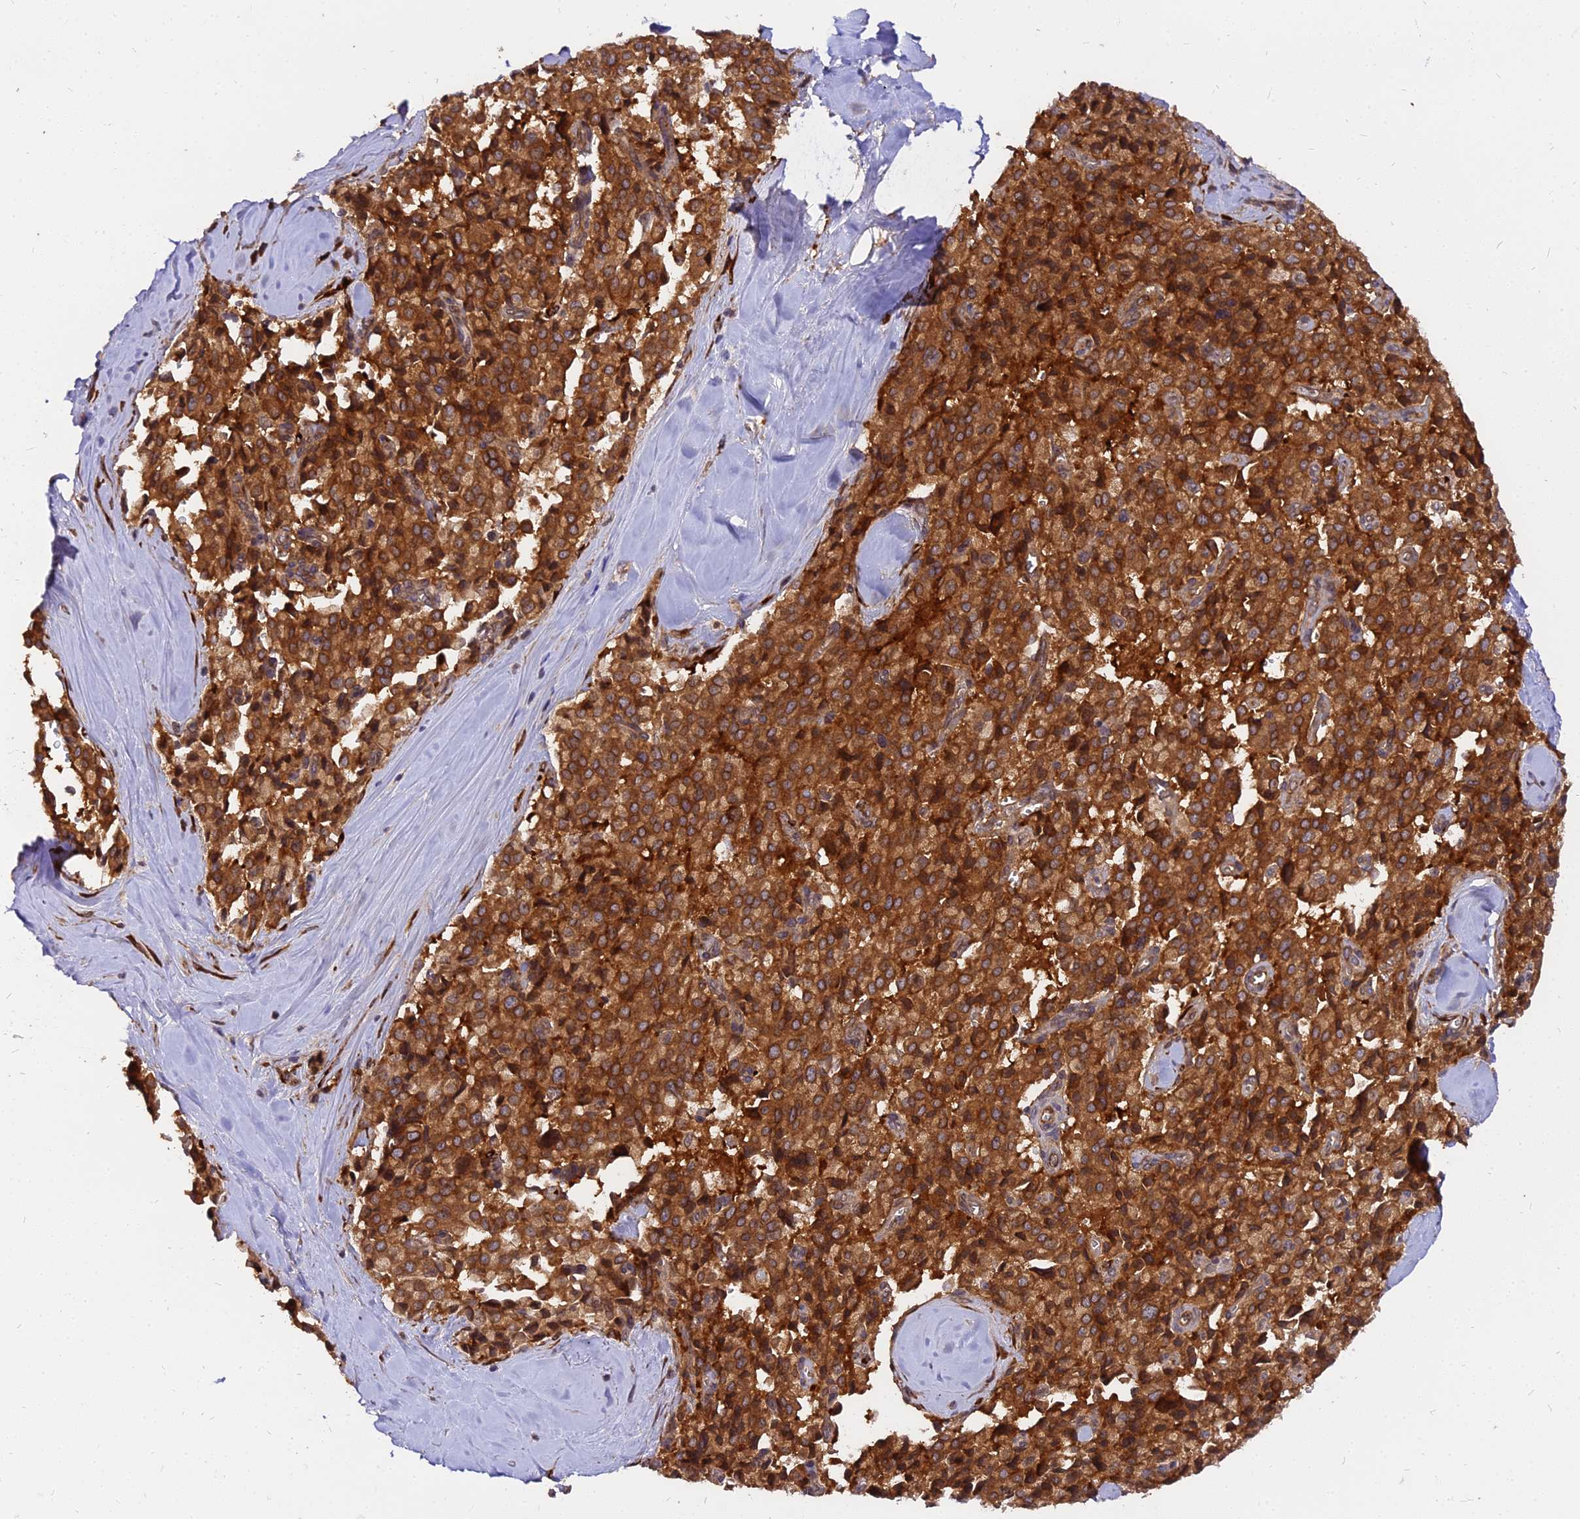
{"staining": {"intensity": "strong", "quantity": ">75%", "location": "cytoplasmic/membranous"}, "tissue": "pancreatic cancer", "cell_type": "Tumor cells", "image_type": "cancer", "snomed": [{"axis": "morphology", "description": "Adenocarcinoma, NOS"}, {"axis": "topography", "description": "Pancreas"}], "caption": "The photomicrograph reveals immunohistochemical staining of adenocarcinoma (pancreatic). There is strong cytoplasmic/membranous staining is identified in approximately >75% of tumor cells.", "gene": "PDE4D", "patient": {"sex": "male", "age": 65}}